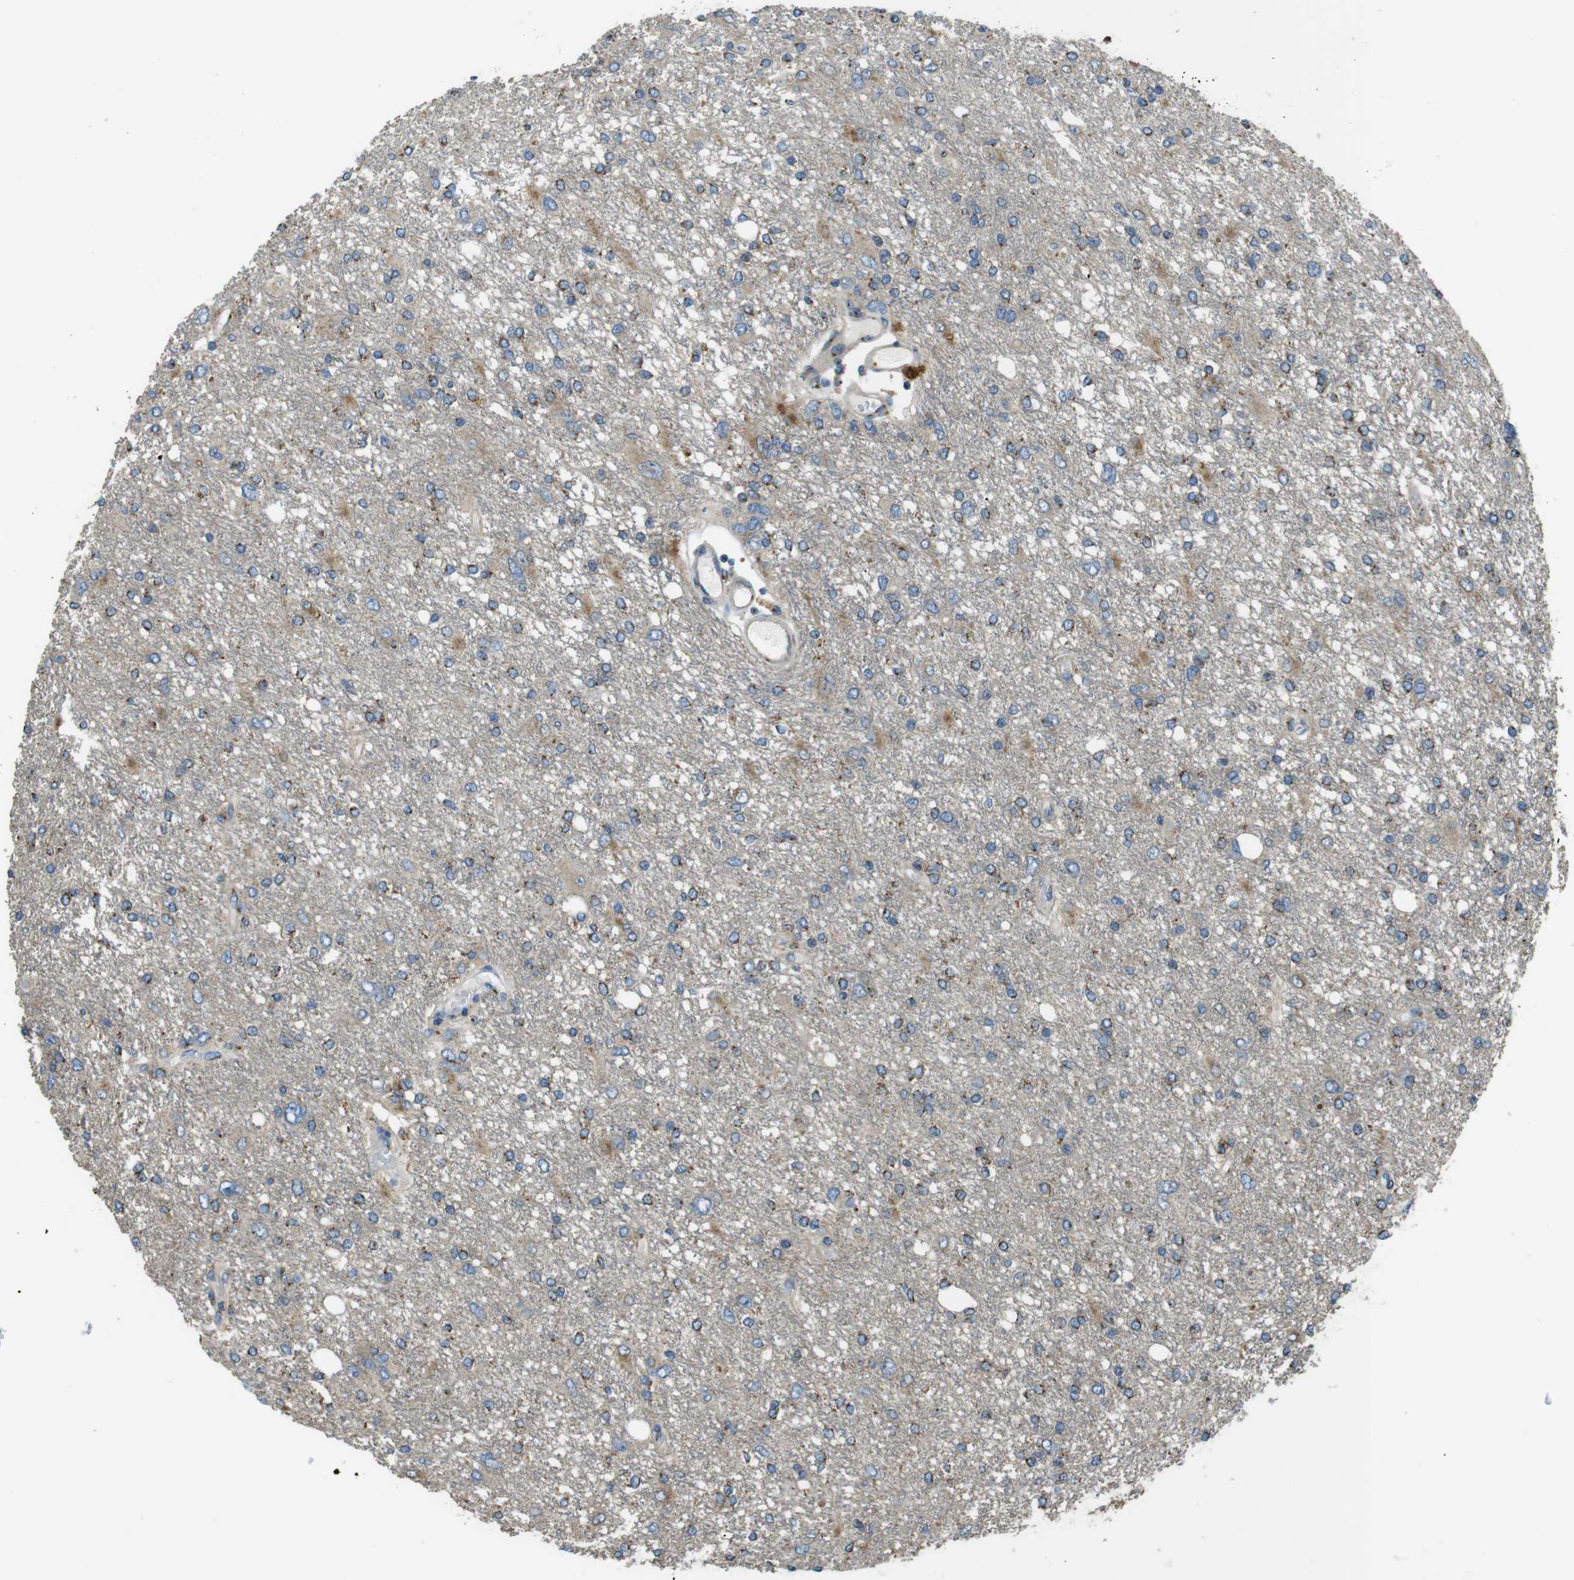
{"staining": {"intensity": "moderate", "quantity": "<25%", "location": "cytoplasmic/membranous"}, "tissue": "glioma", "cell_type": "Tumor cells", "image_type": "cancer", "snomed": [{"axis": "morphology", "description": "Glioma, malignant, High grade"}, {"axis": "topography", "description": "Brain"}], "caption": "A brown stain labels moderate cytoplasmic/membranous staining of a protein in malignant glioma (high-grade) tumor cells.", "gene": "RAB6A", "patient": {"sex": "female", "age": 59}}